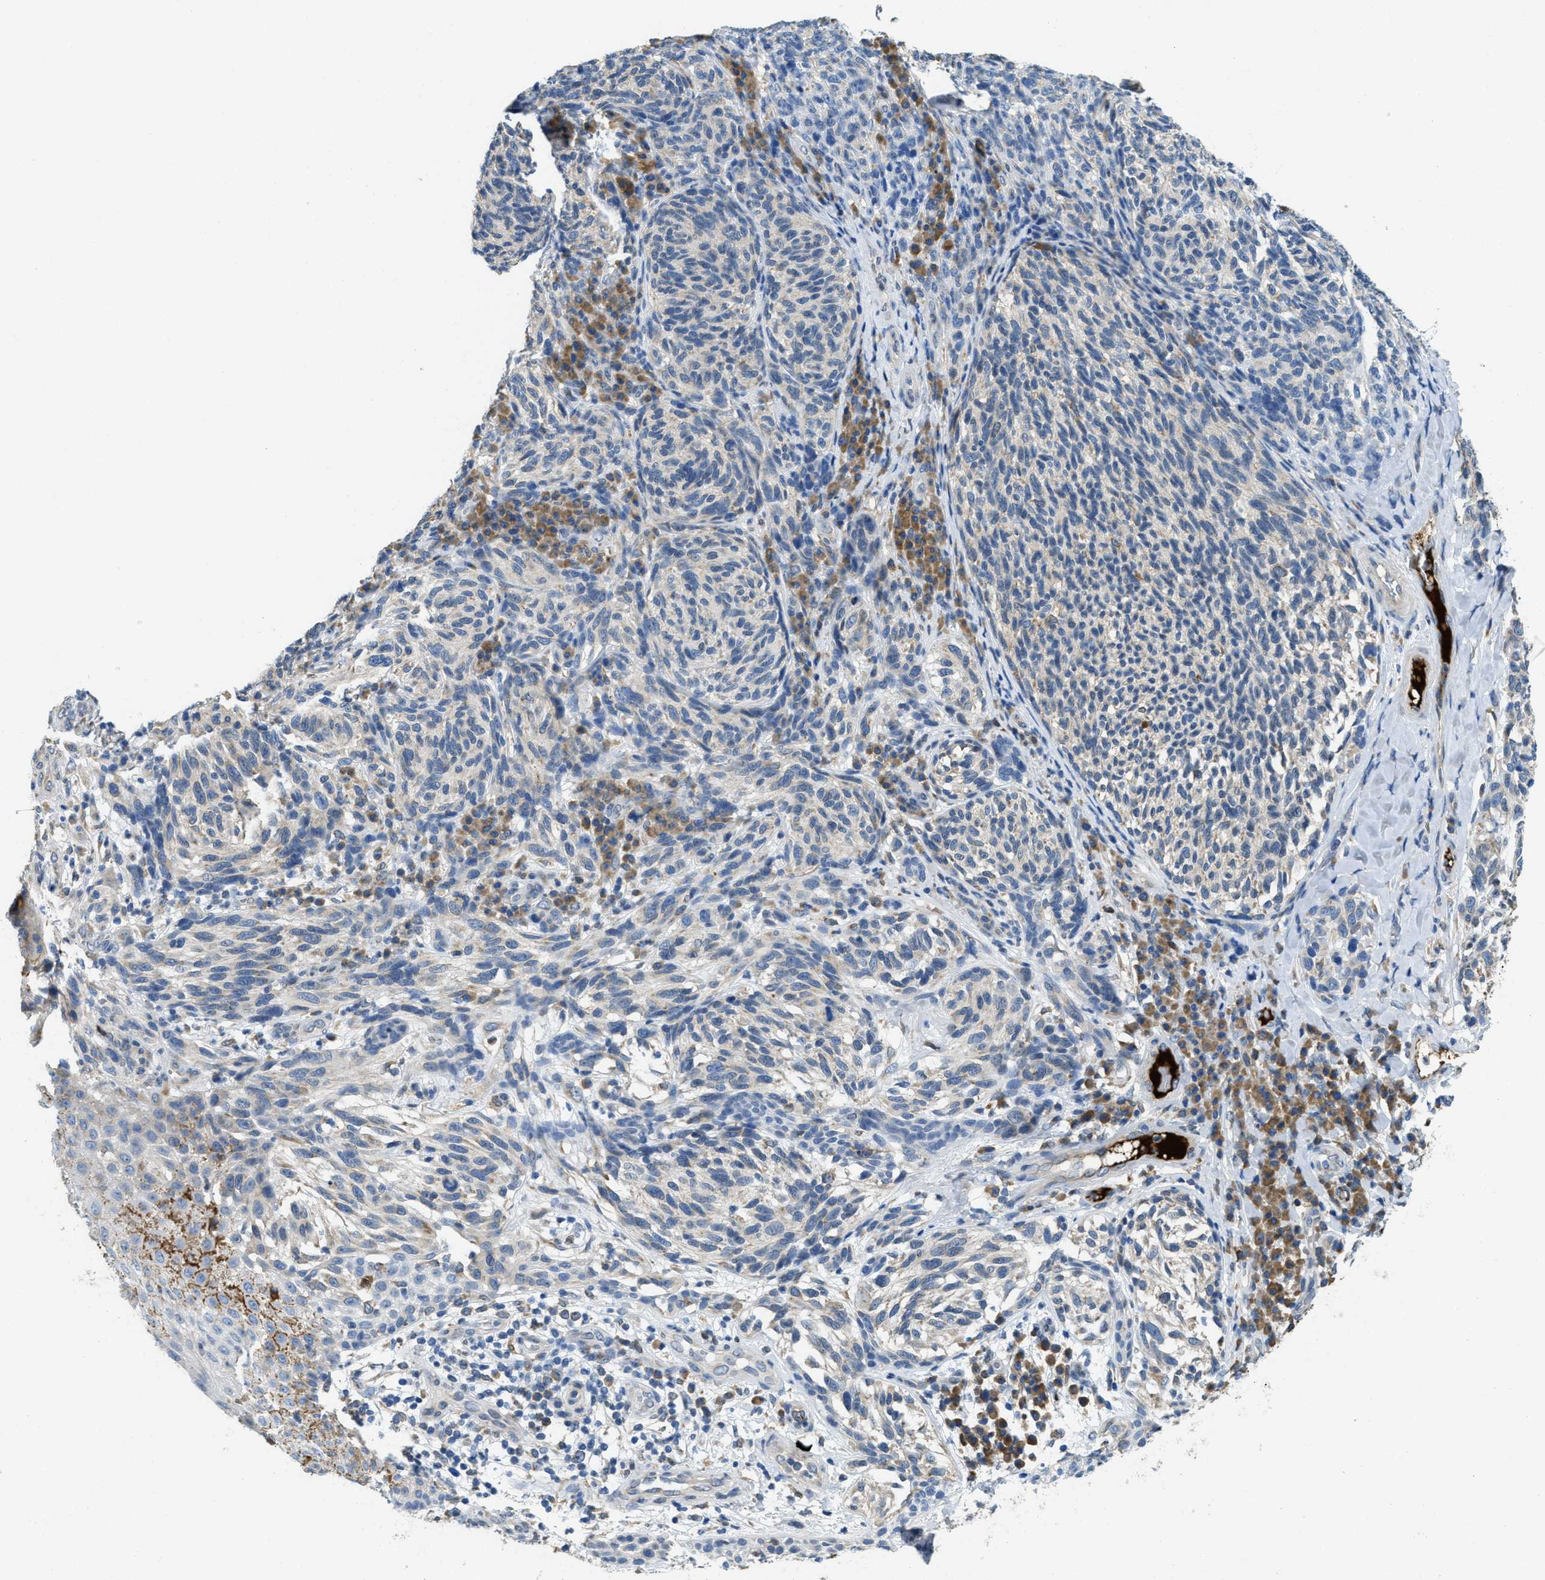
{"staining": {"intensity": "negative", "quantity": "none", "location": "none"}, "tissue": "melanoma", "cell_type": "Tumor cells", "image_type": "cancer", "snomed": [{"axis": "morphology", "description": "Malignant melanoma, NOS"}, {"axis": "topography", "description": "Skin"}], "caption": "Photomicrograph shows no significant protein positivity in tumor cells of melanoma.", "gene": "MPDU1", "patient": {"sex": "female", "age": 73}}